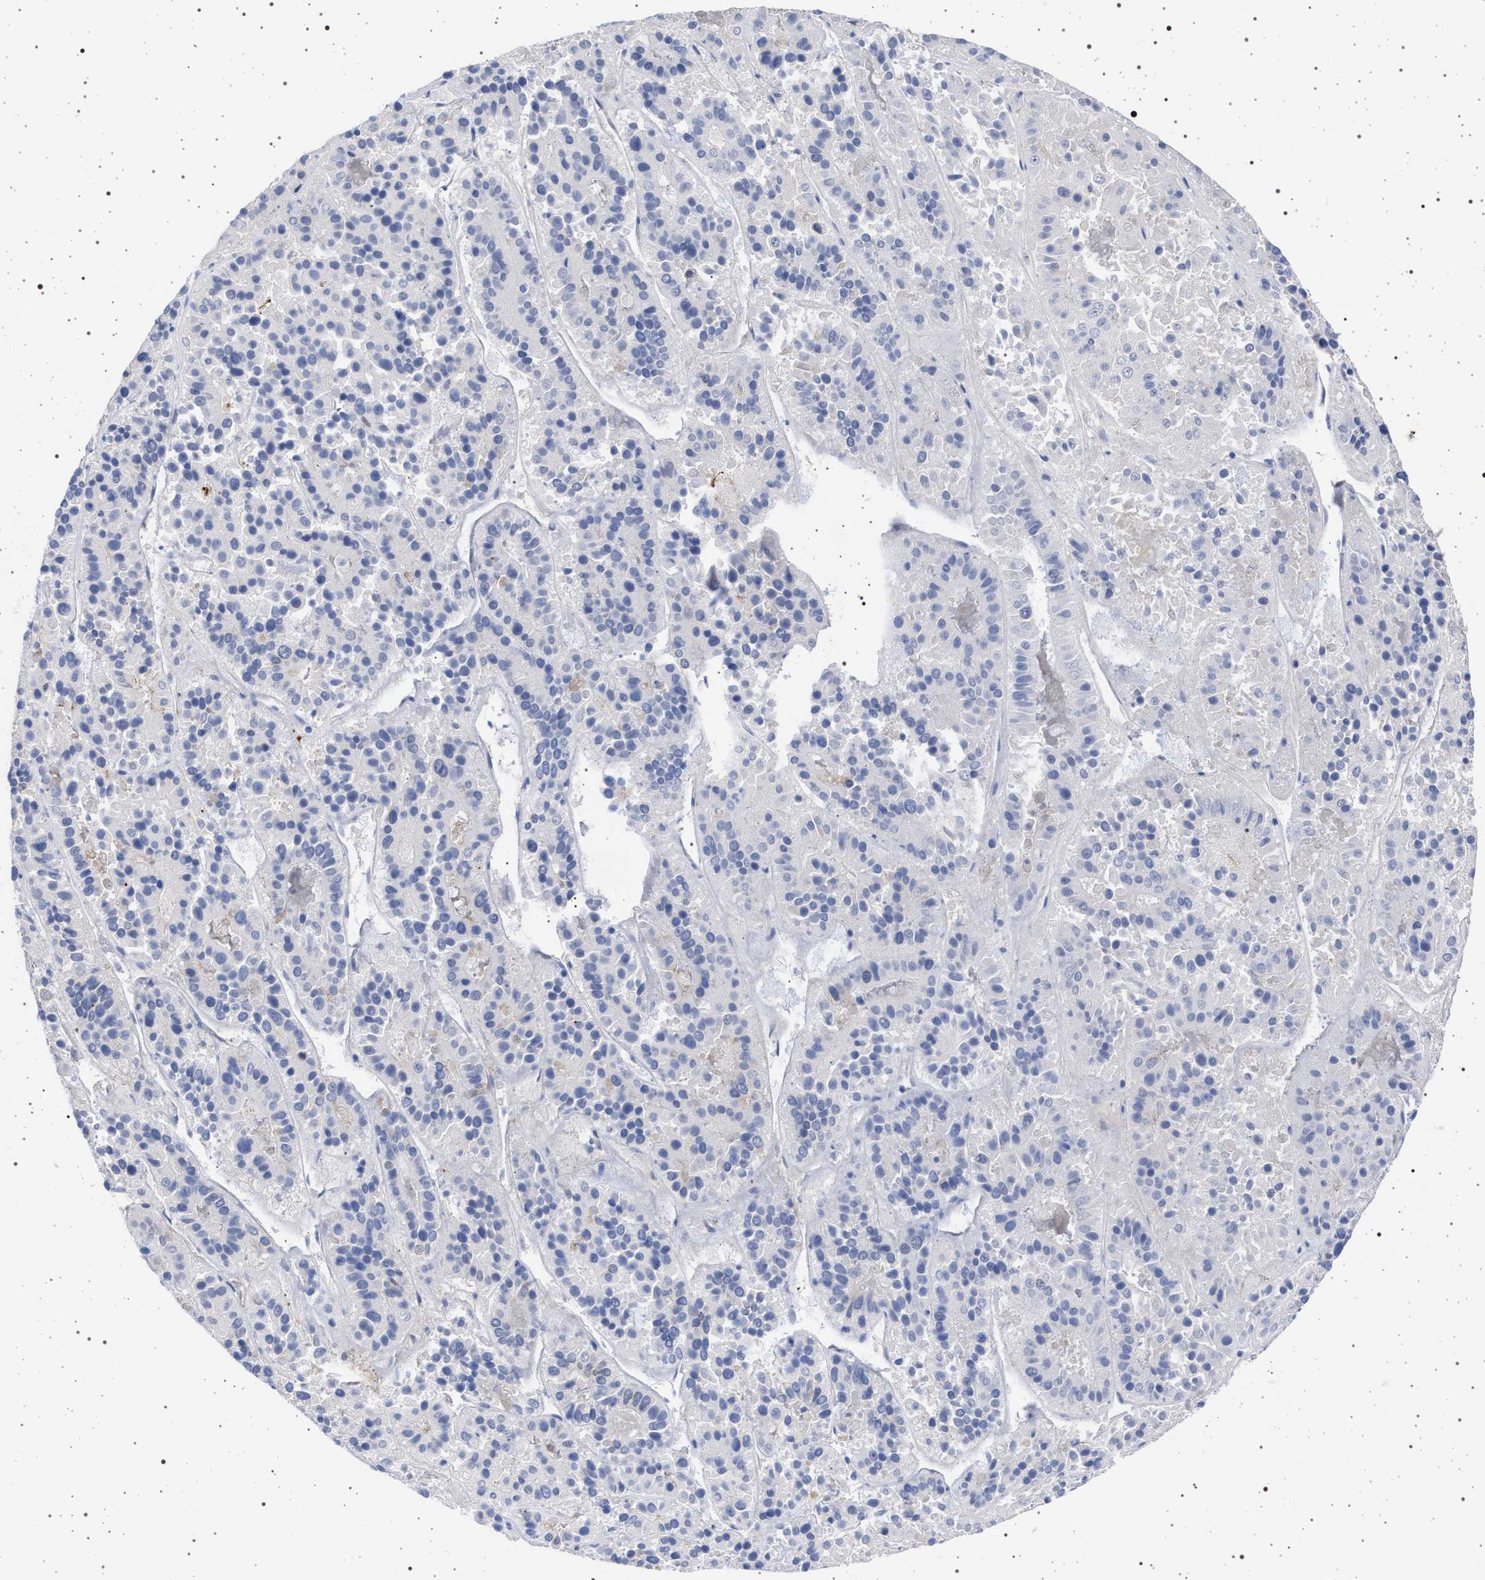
{"staining": {"intensity": "negative", "quantity": "none", "location": "none"}, "tissue": "pancreatic cancer", "cell_type": "Tumor cells", "image_type": "cancer", "snomed": [{"axis": "morphology", "description": "Adenocarcinoma, NOS"}, {"axis": "topography", "description": "Pancreas"}], "caption": "DAB (3,3'-diaminobenzidine) immunohistochemical staining of pancreatic adenocarcinoma displays no significant positivity in tumor cells.", "gene": "PLG", "patient": {"sex": "male", "age": 50}}